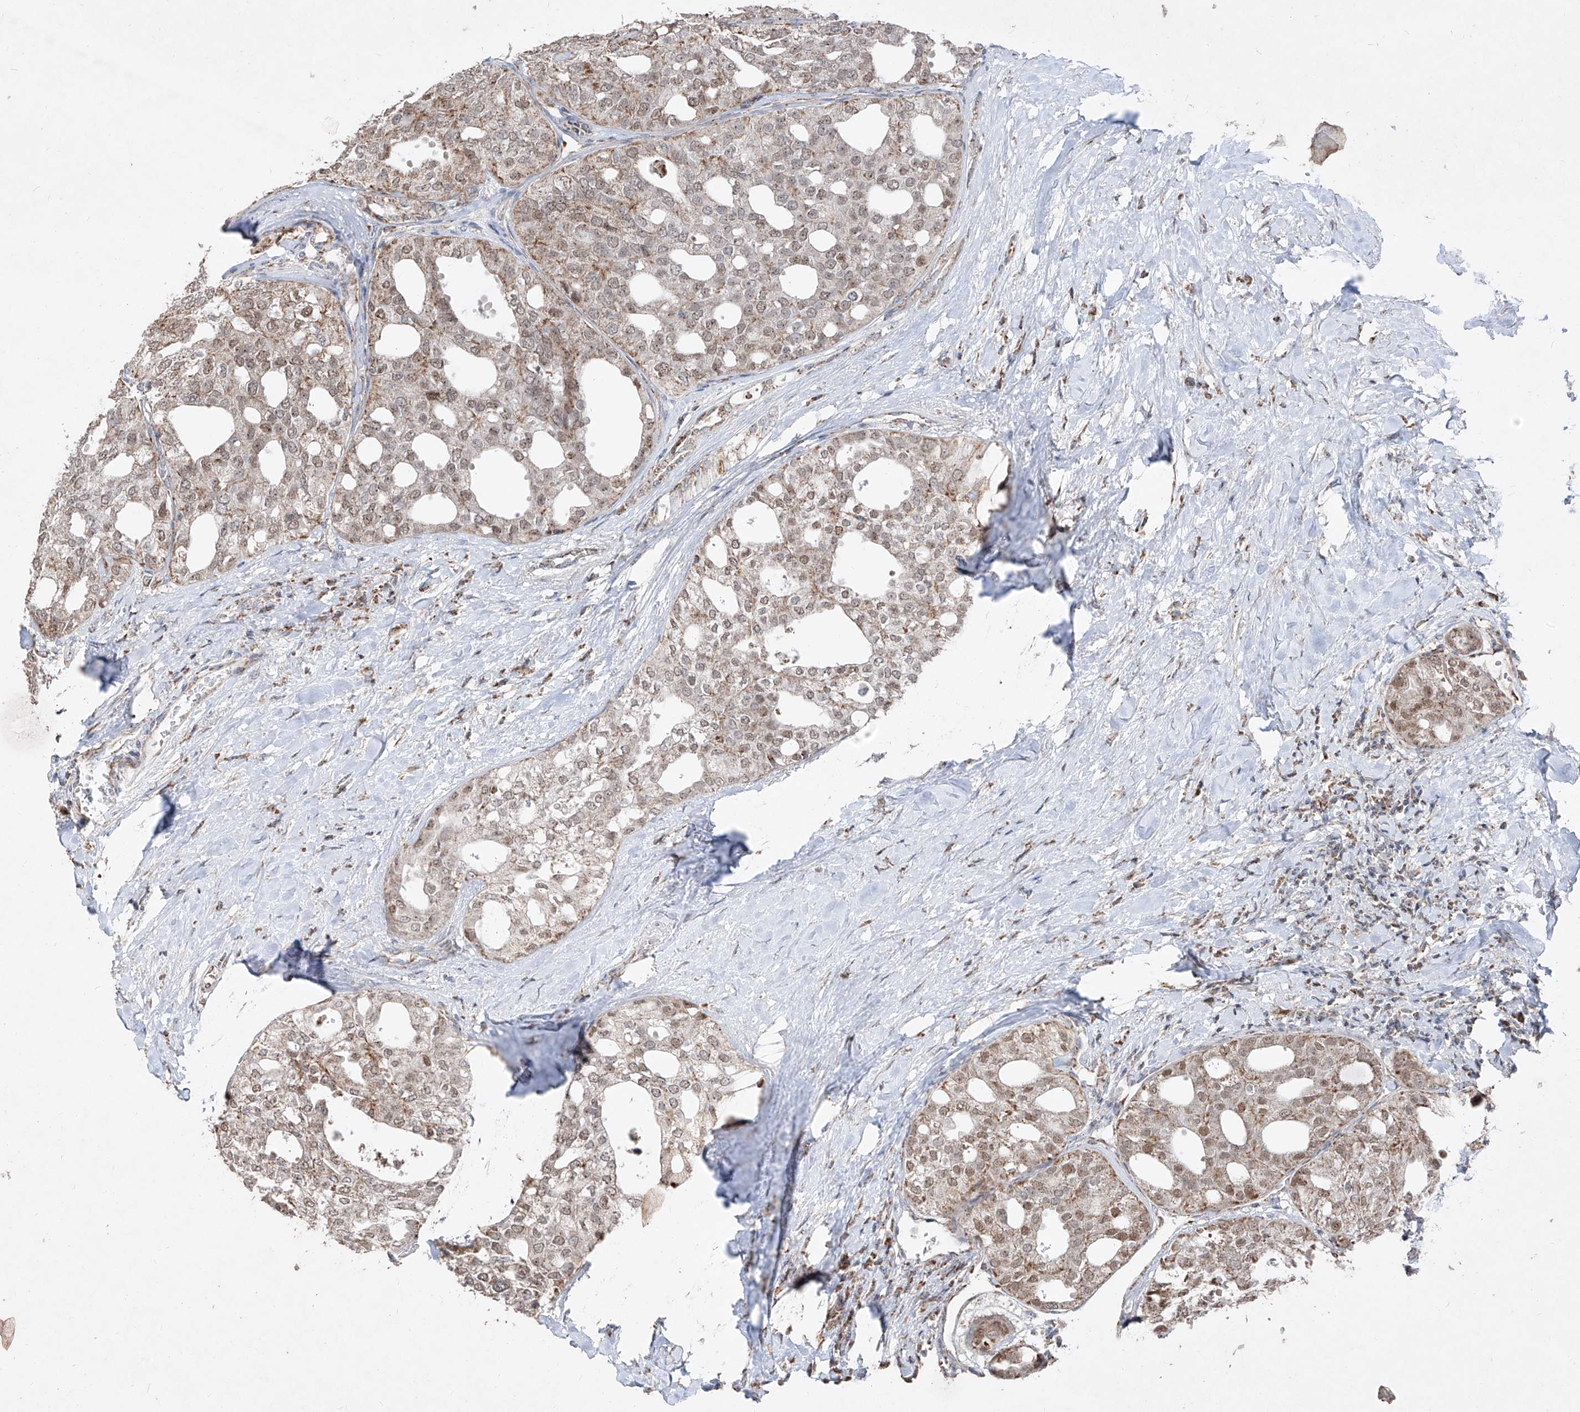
{"staining": {"intensity": "weak", "quantity": ">75%", "location": "cytoplasmic/membranous,nuclear"}, "tissue": "thyroid cancer", "cell_type": "Tumor cells", "image_type": "cancer", "snomed": [{"axis": "morphology", "description": "Follicular adenoma carcinoma, NOS"}, {"axis": "topography", "description": "Thyroid gland"}], "caption": "Protein staining of follicular adenoma carcinoma (thyroid) tissue exhibits weak cytoplasmic/membranous and nuclear expression in about >75% of tumor cells. The staining is performed using DAB brown chromogen to label protein expression. The nuclei are counter-stained blue using hematoxylin.", "gene": "NDUFB3", "patient": {"sex": "male", "age": 75}}